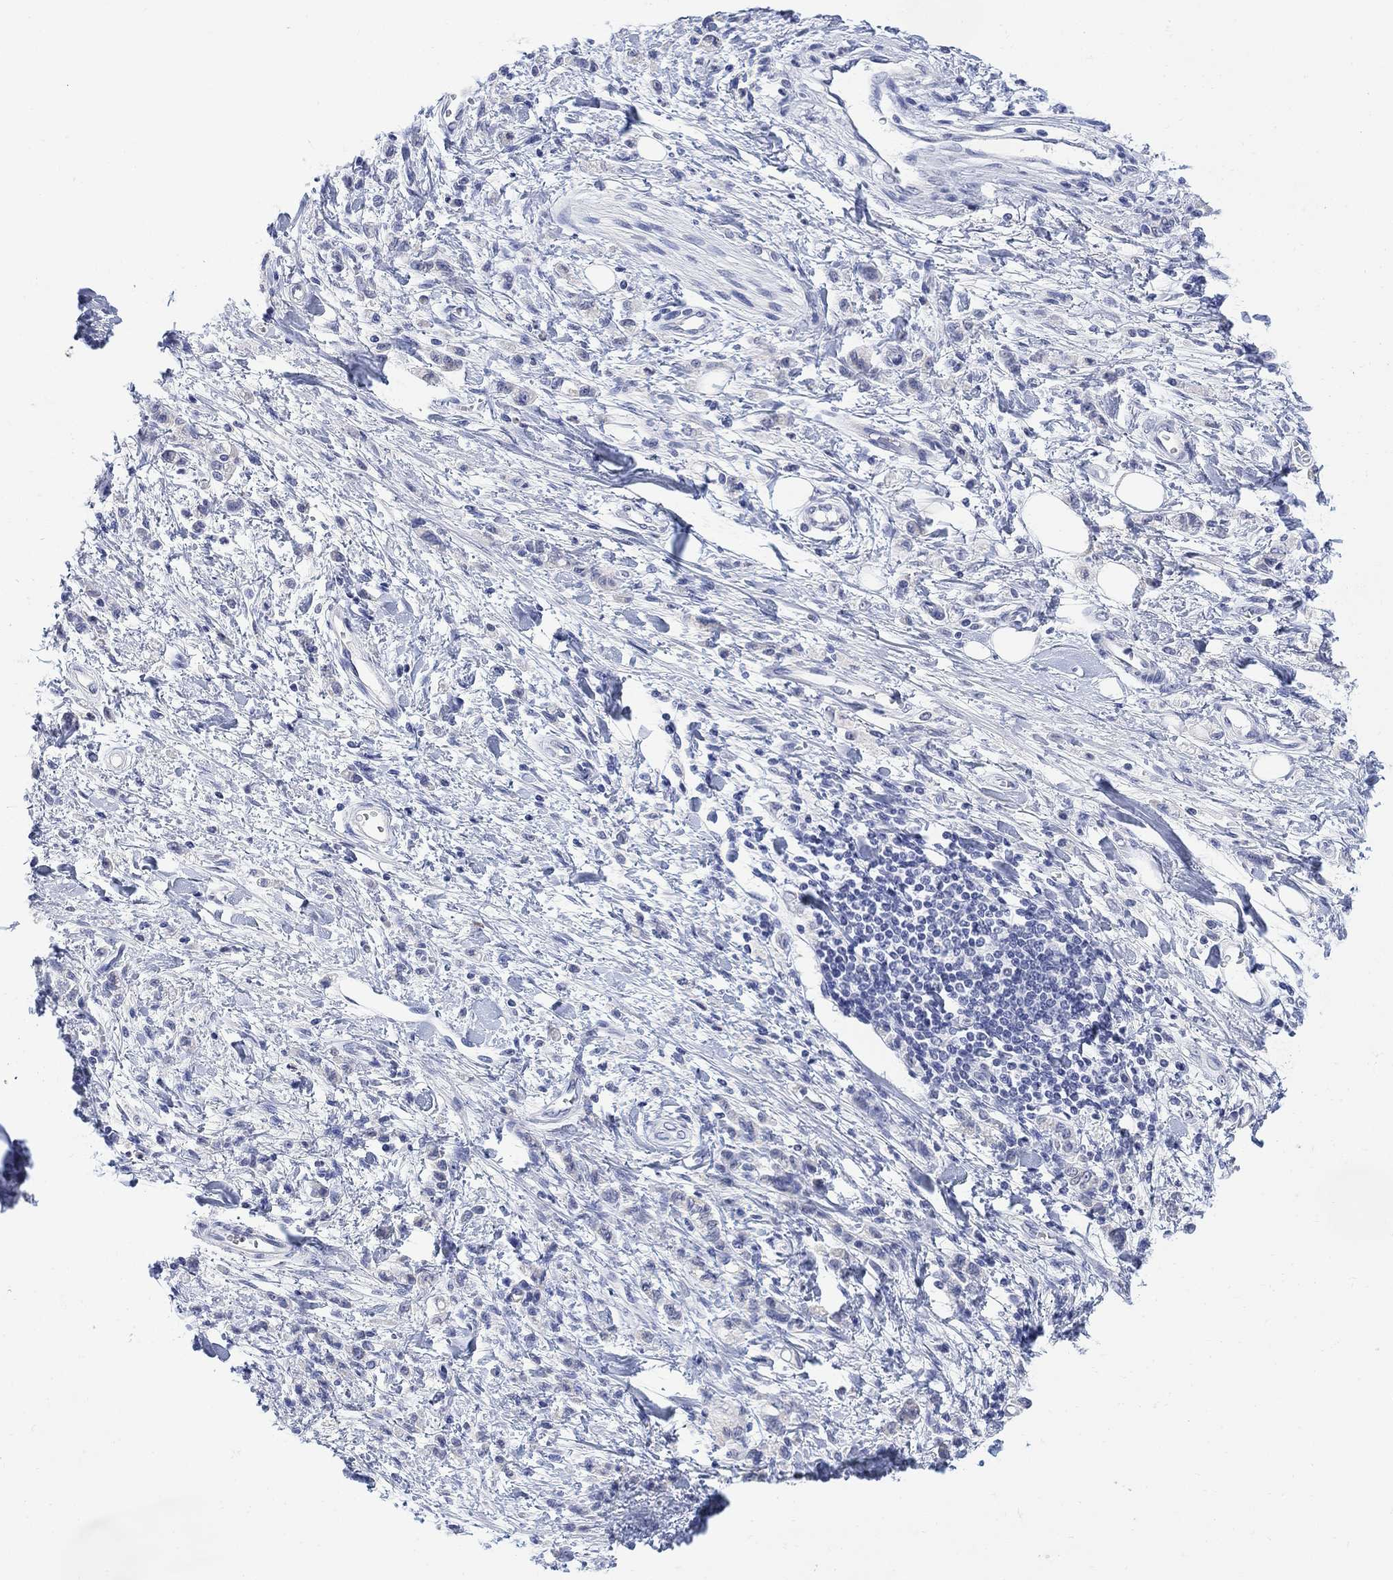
{"staining": {"intensity": "negative", "quantity": "none", "location": "none"}, "tissue": "stomach cancer", "cell_type": "Tumor cells", "image_type": "cancer", "snomed": [{"axis": "morphology", "description": "Adenocarcinoma, NOS"}, {"axis": "topography", "description": "Stomach"}], "caption": "Human stomach cancer (adenocarcinoma) stained for a protein using IHC displays no expression in tumor cells.", "gene": "FBP2", "patient": {"sex": "male", "age": 77}}